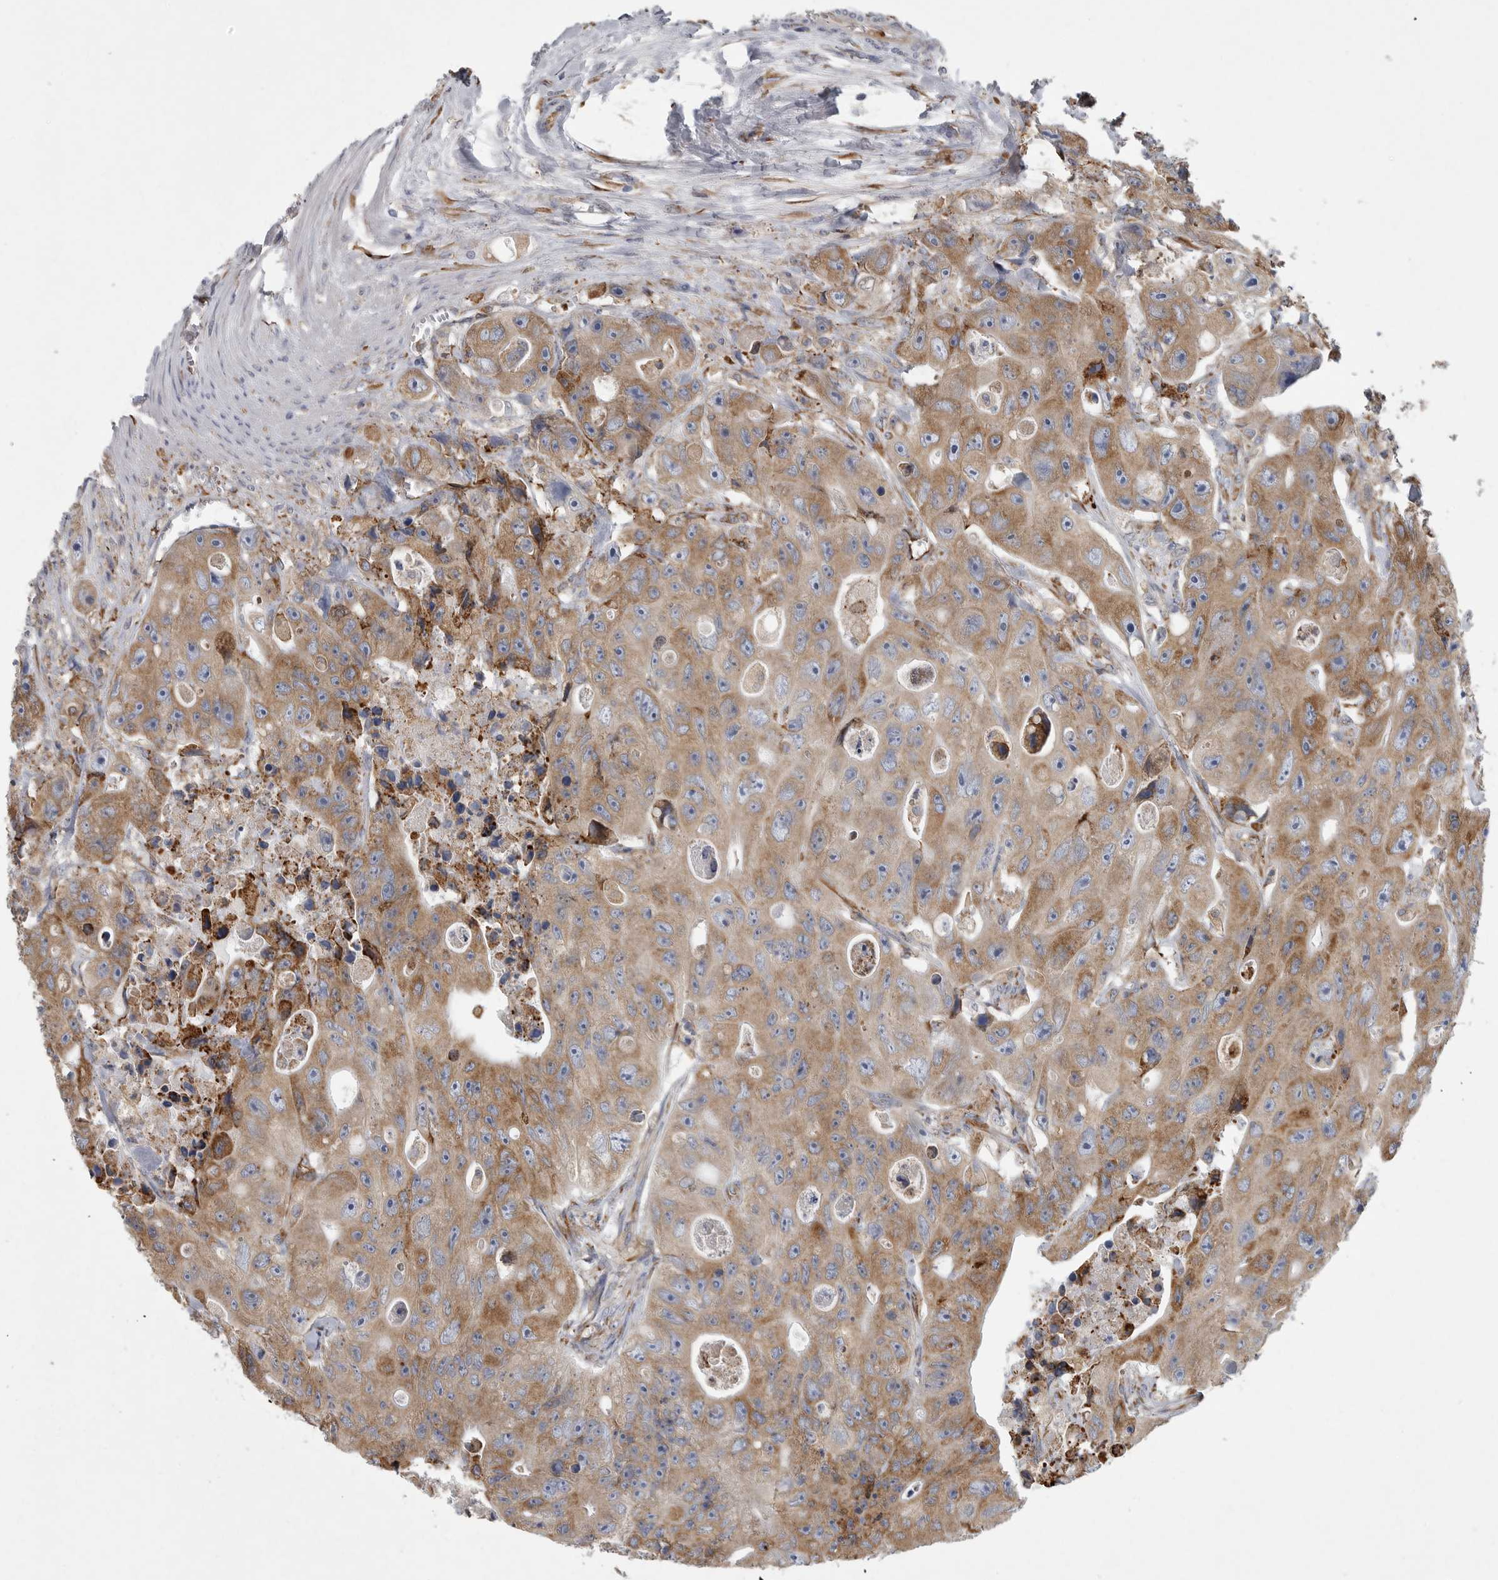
{"staining": {"intensity": "moderate", "quantity": ">75%", "location": "cytoplasmic/membranous"}, "tissue": "colorectal cancer", "cell_type": "Tumor cells", "image_type": "cancer", "snomed": [{"axis": "morphology", "description": "Adenocarcinoma, NOS"}, {"axis": "topography", "description": "Colon"}], "caption": "The histopathology image reveals a brown stain indicating the presence of a protein in the cytoplasmic/membranous of tumor cells in colorectal adenocarcinoma.", "gene": "MINPP1", "patient": {"sex": "female", "age": 46}}